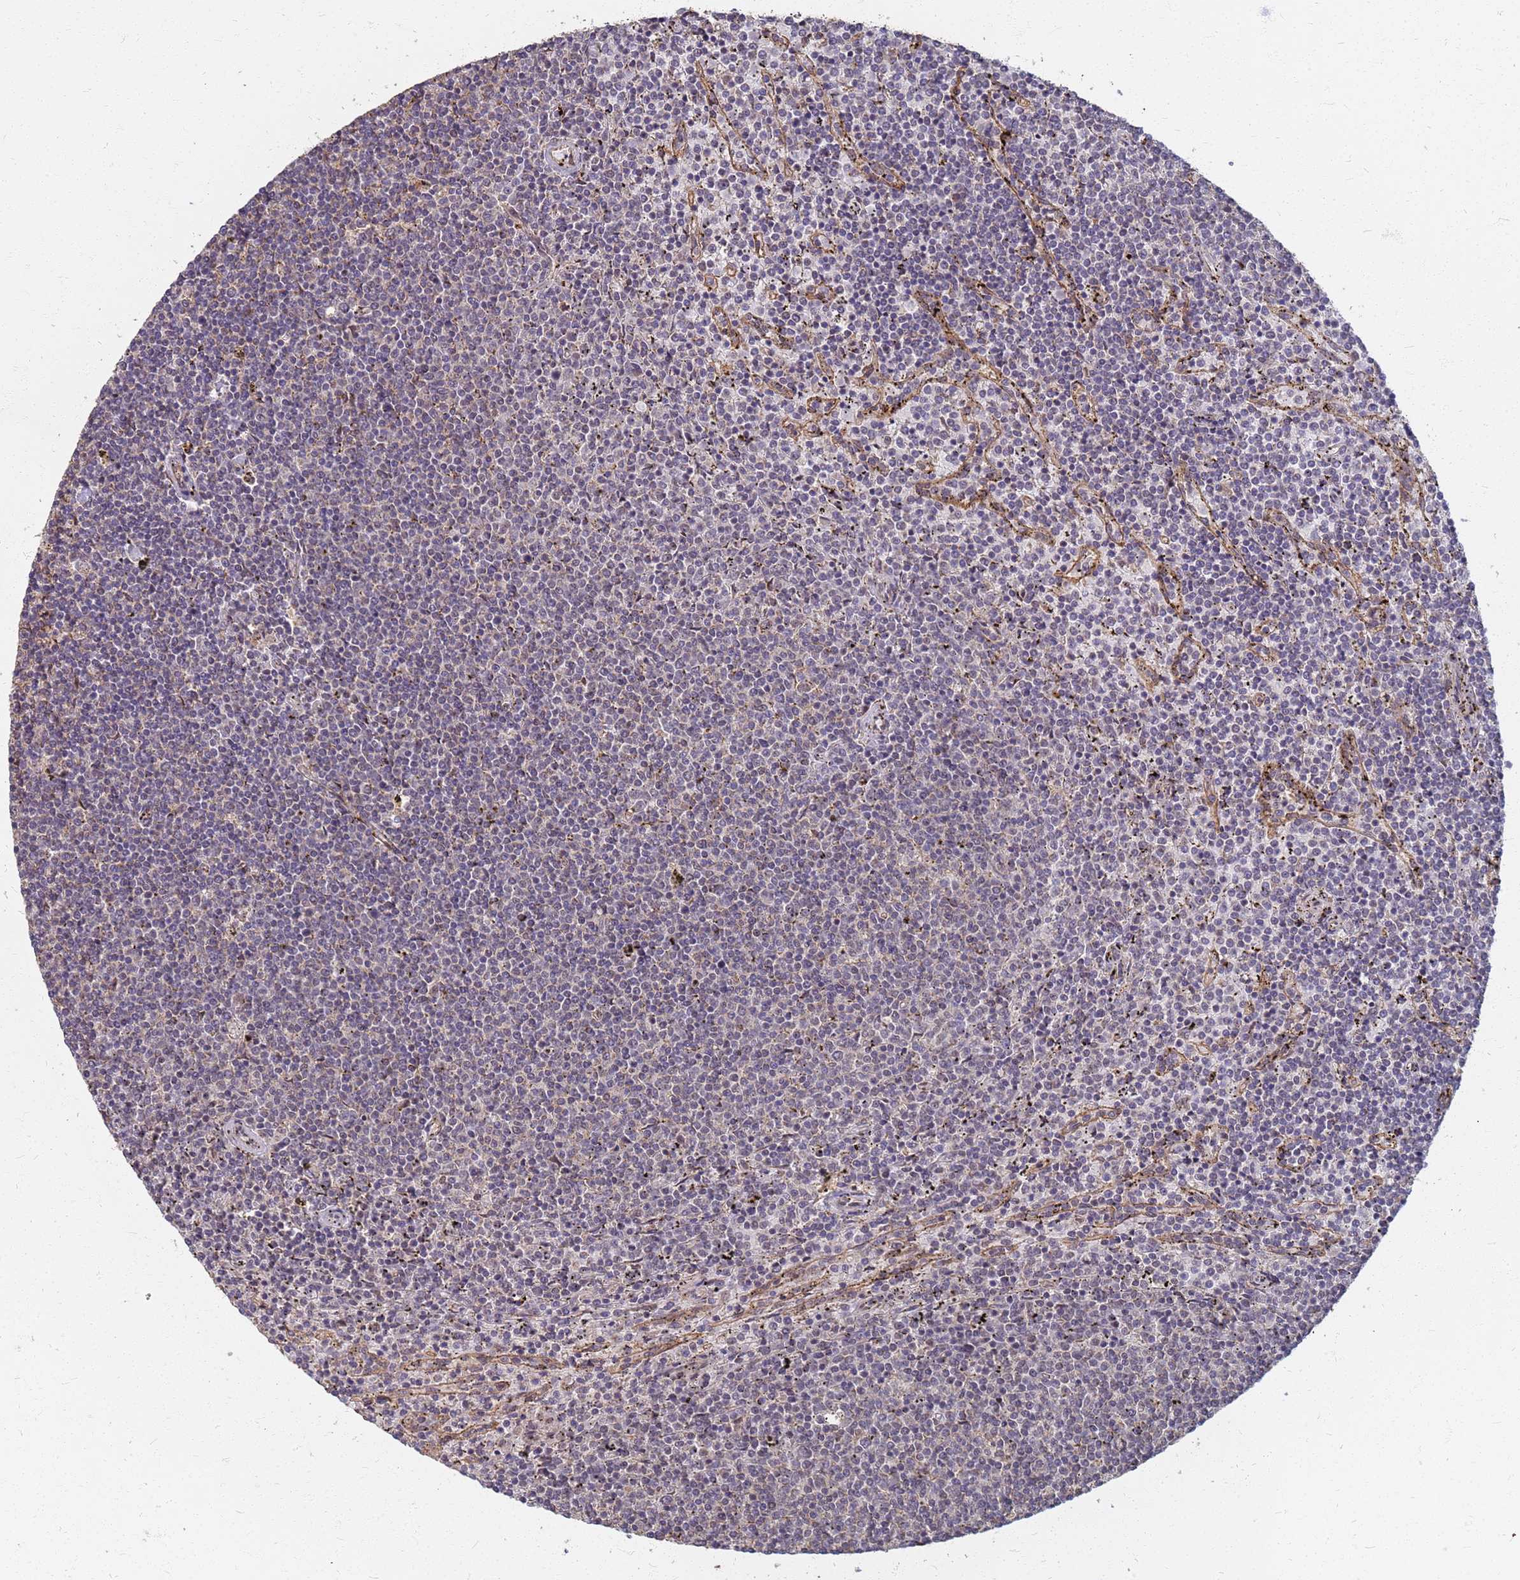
{"staining": {"intensity": "negative", "quantity": "none", "location": "none"}, "tissue": "lymphoma", "cell_type": "Tumor cells", "image_type": "cancer", "snomed": [{"axis": "morphology", "description": "Malignant lymphoma, non-Hodgkin's type, Low grade"}, {"axis": "topography", "description": "Spleen"}], "caption": "Malignant lymphoma, non-Hodgkin's type (low-grade) stained for a protein using IHC shows no staining tumor cells.", "gene": "ITGB4", "patient": {"sex": "female", "age": 50}}